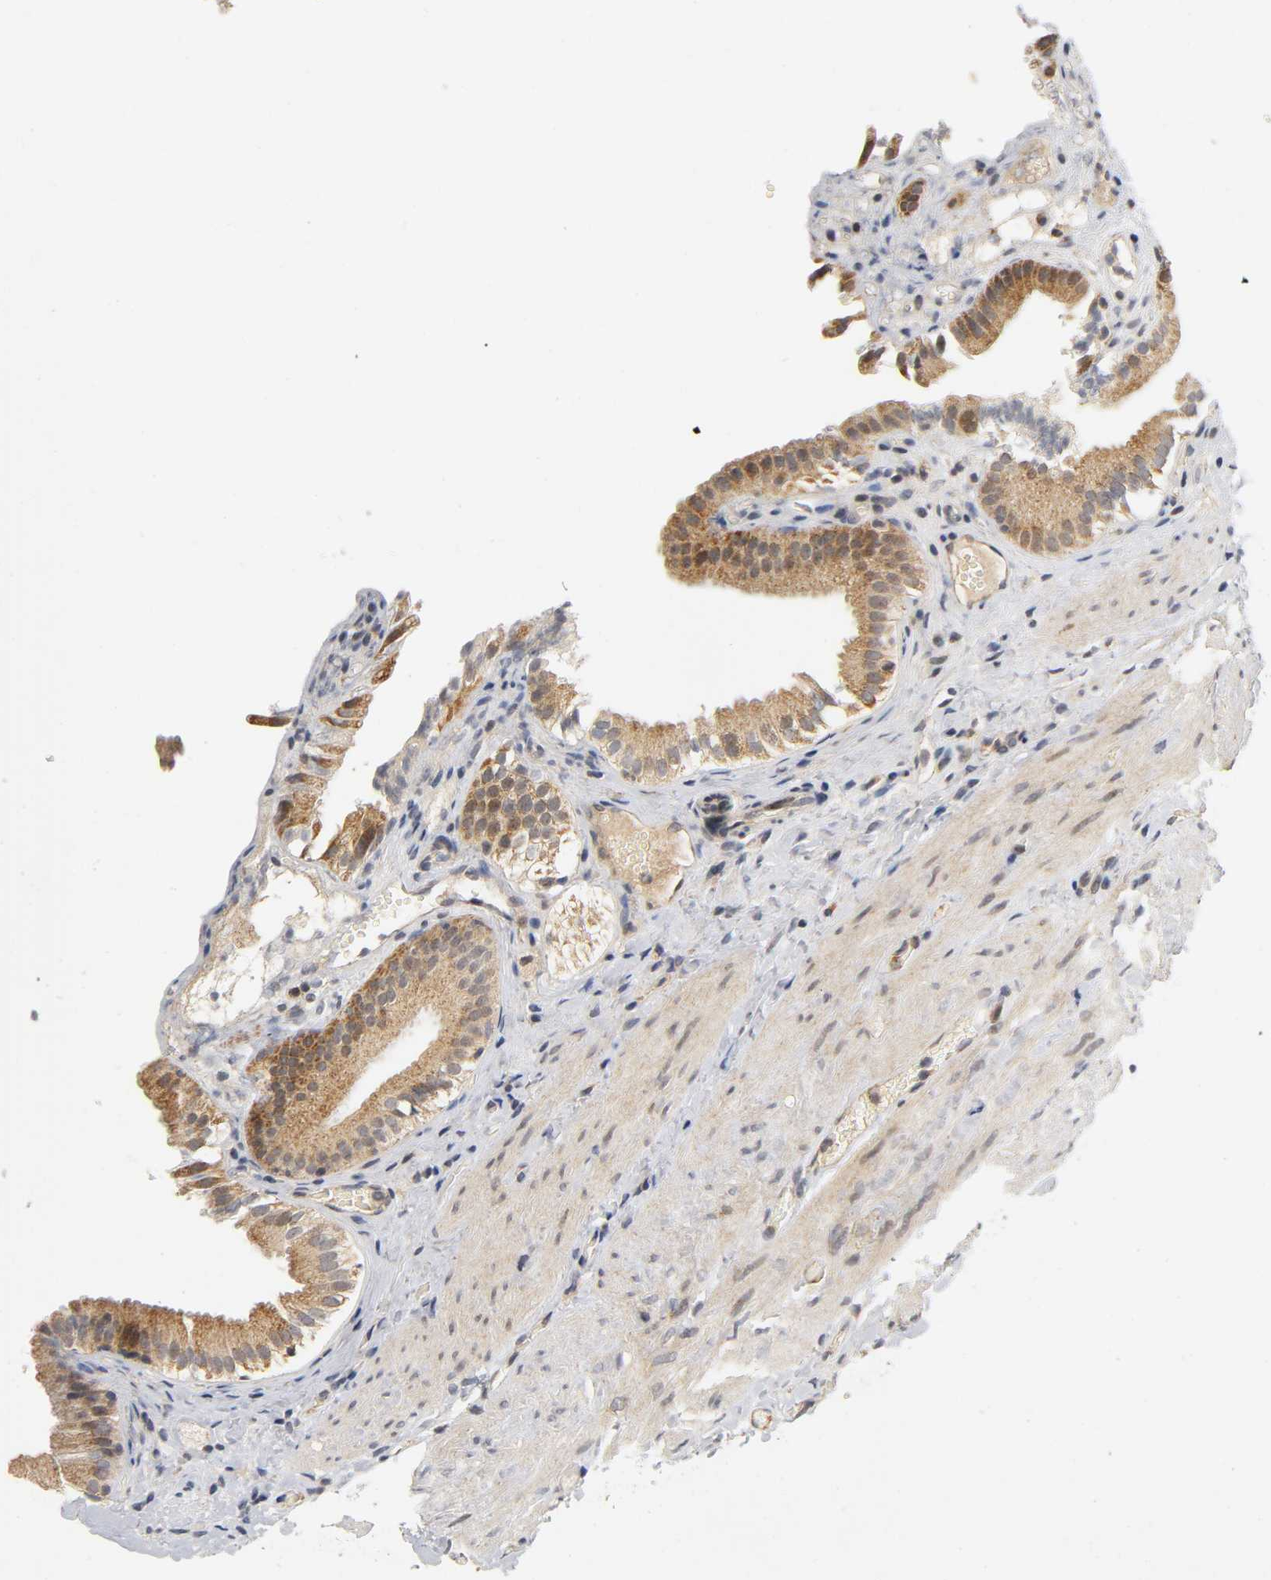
{"staining": {"intensity": "moderate", "quantity": ">75%", "location": "cytoplasmic/membranous"}, "tissue": "gallbladder", "cell_type": "Glandular cells", "image_type": "normal", "snomed": [{"axis": "morphology", "description": "Normal tissue, NOS"}, {"axis": "topography", "description": "Gallbladder"}], "caption": "The histopathology image exhibits staining of benign gallbladder, revealing moderate cytoplasmic/membranous protein positivity (brown color) within glandular cells.", "gene": "NRP1", "patient": {"sex": "female", "age": 24}}